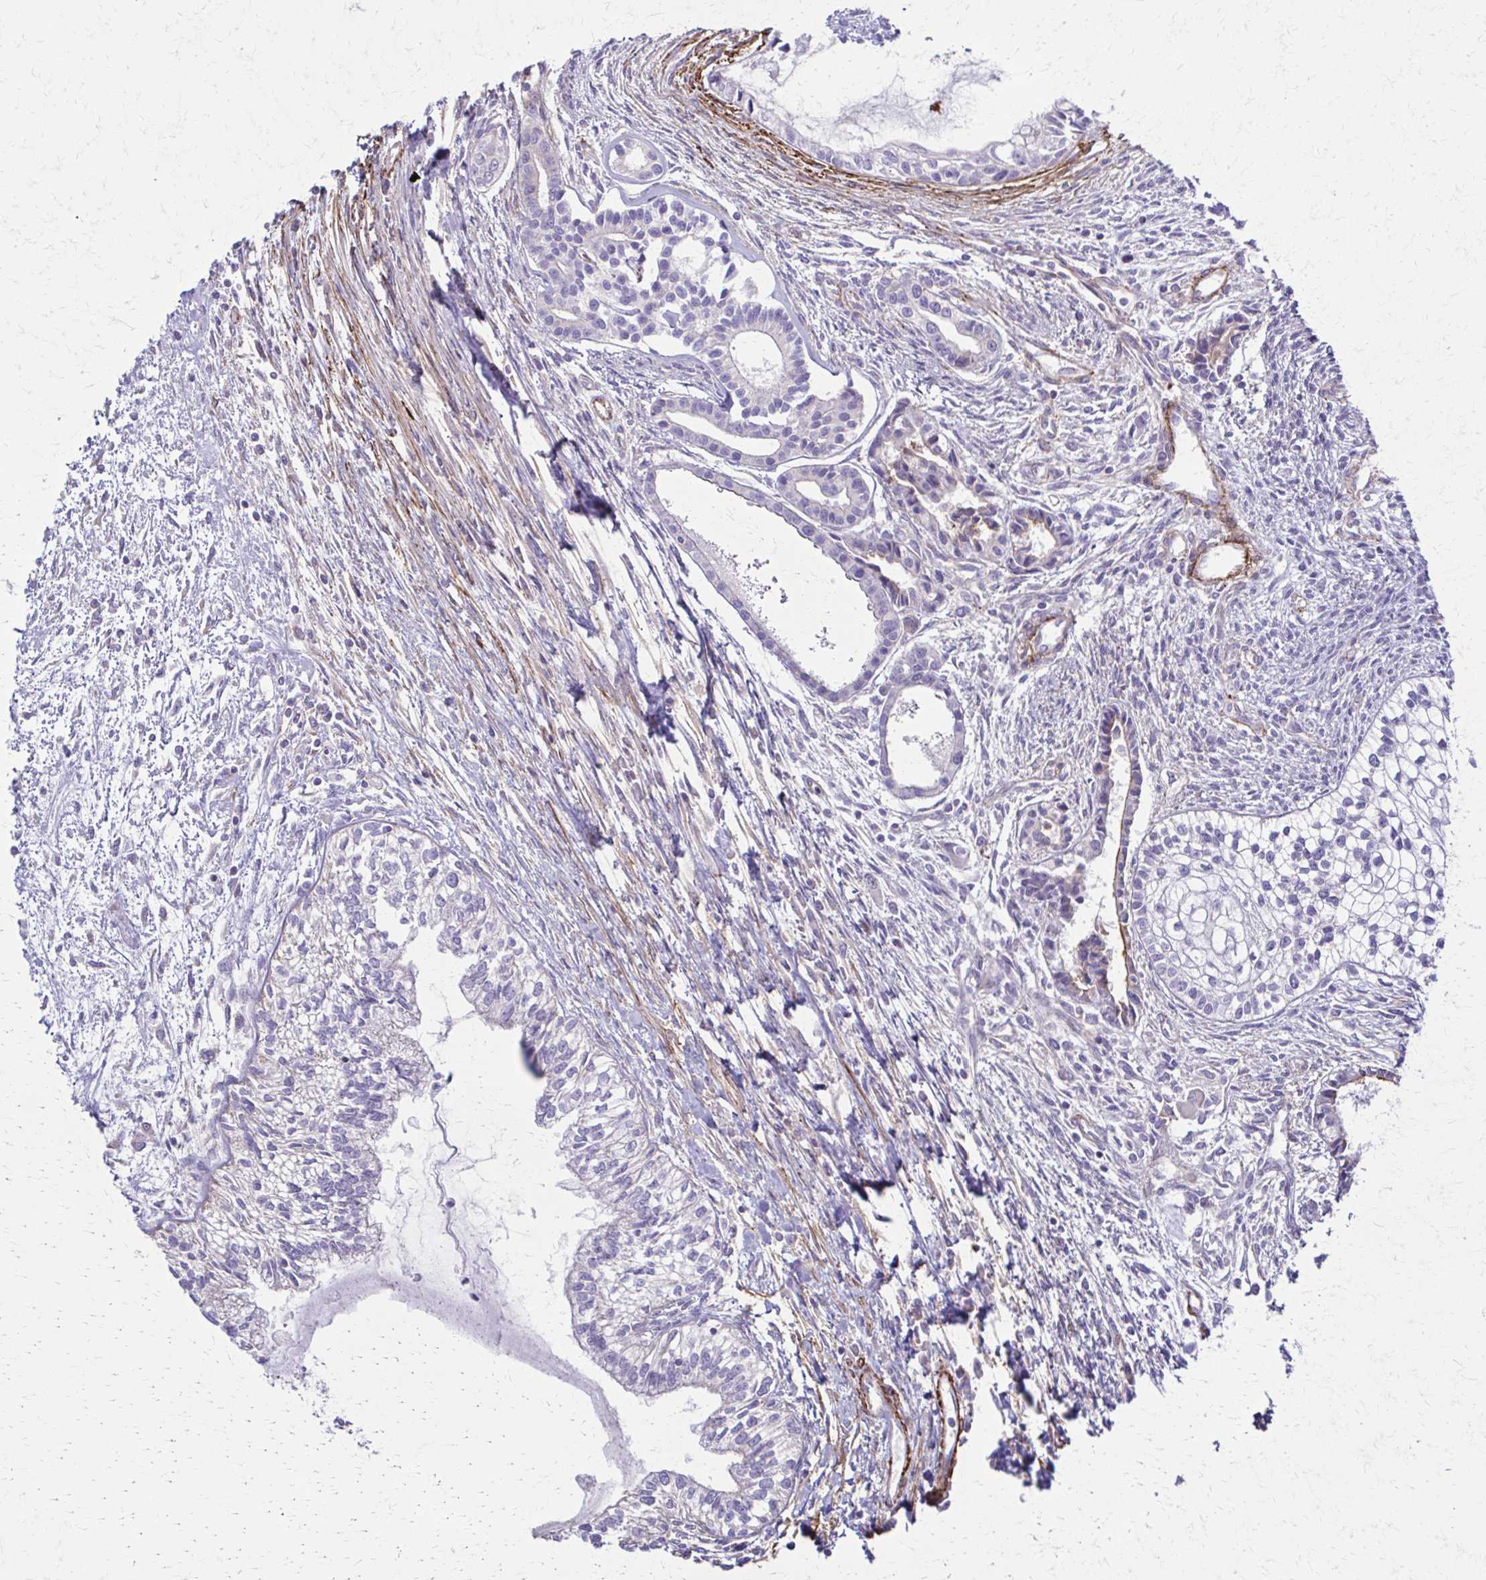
{"staining": {"intensity": "negative", "quantity": "none", "location": "none"}, "tissue": "testis cancer", "cell_type": "Tumor cells", "image_type": "cancer", "snomed": [{"axis": "morphology", "description": "Carcinoma, Embryonal, NOS"}, {"axis": "topography", "description": "Testis"}], "caption": "Photomicrograph shows no protein expression in tumor cells of testis cancer tissue.", "gene": "TIMMDC1", "patient": {"sex": "male", "age": 37}}